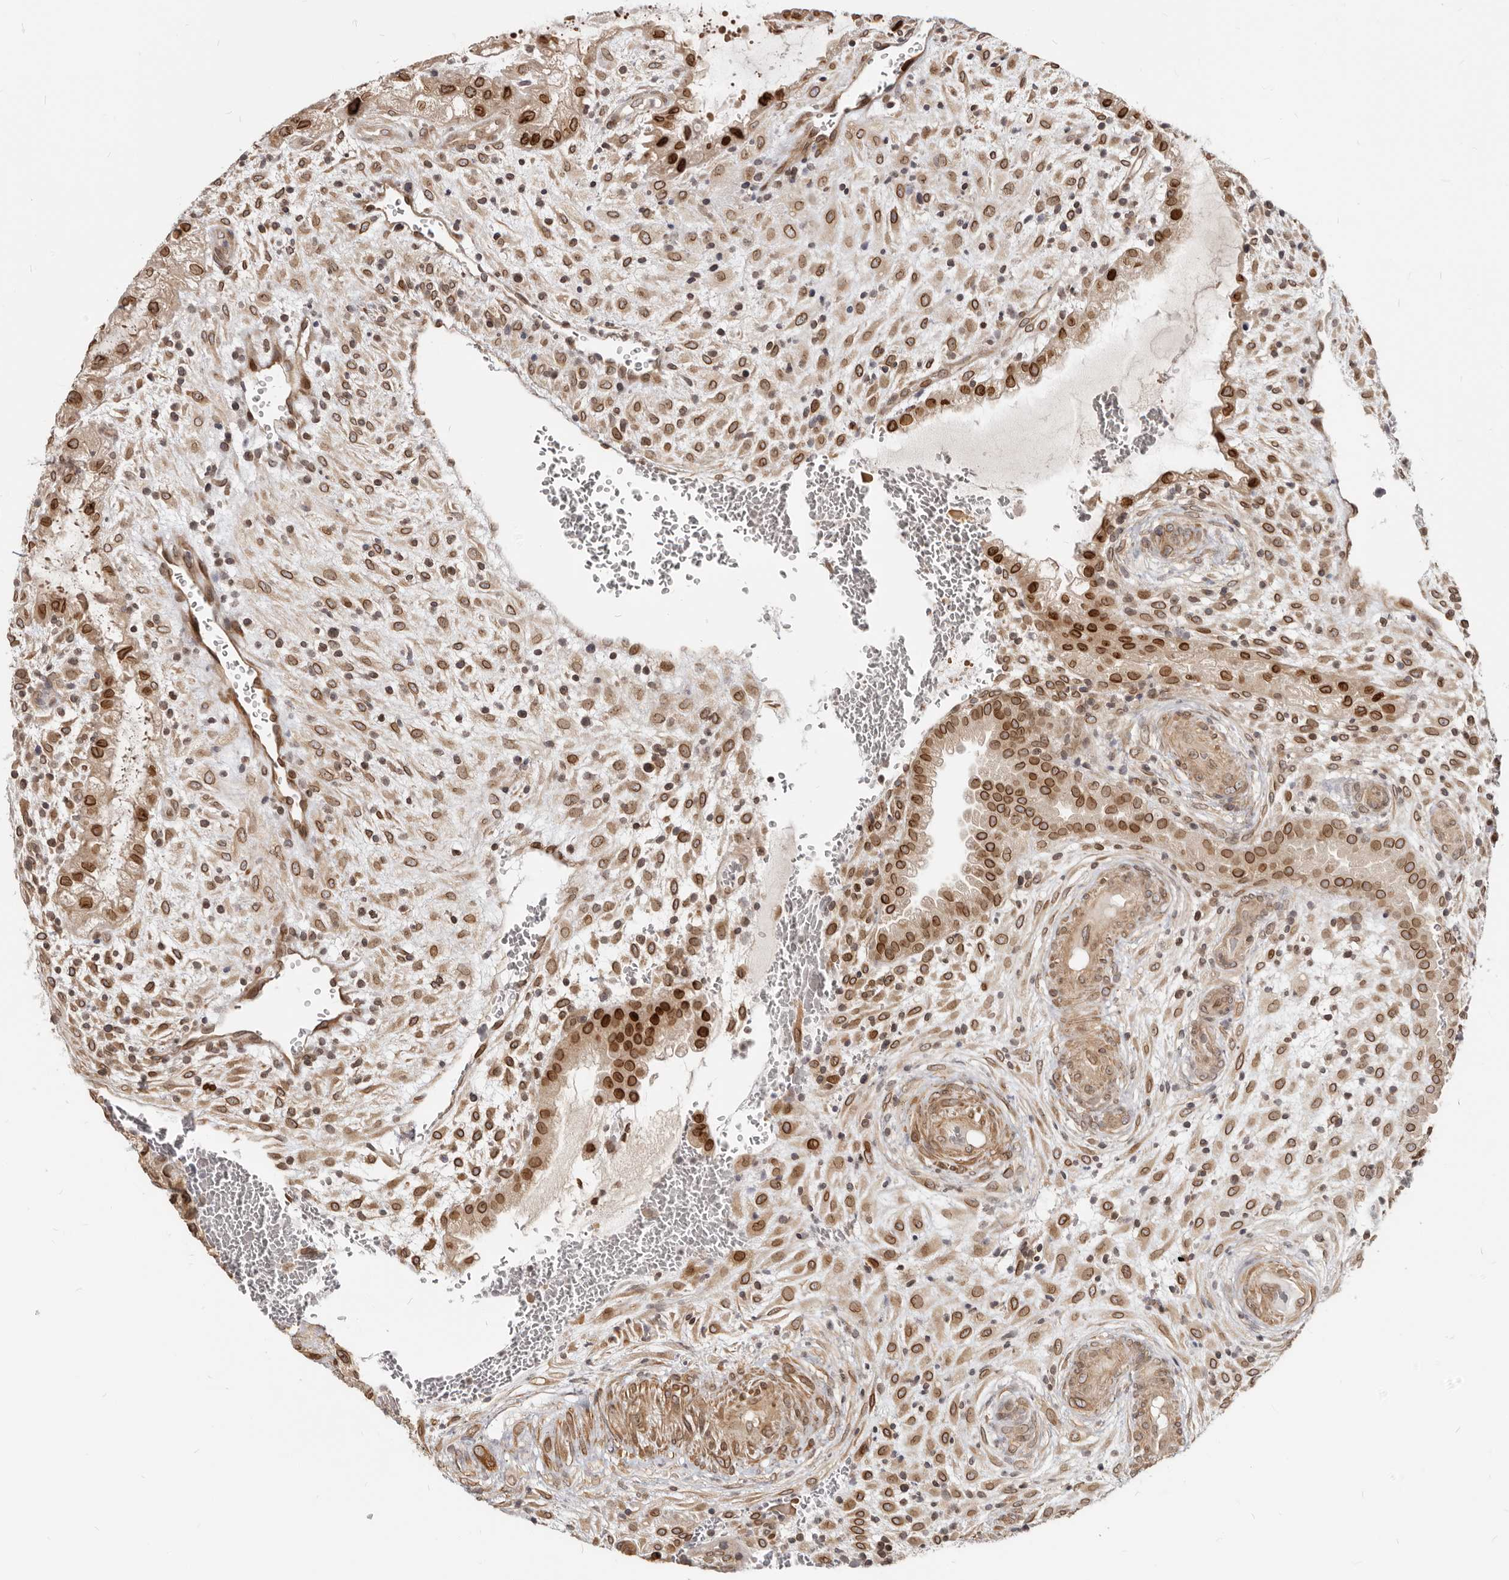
{"staining": {"intensity": "moderate", "quantity": ">75%", "location": "cytoplasmic/membranous,nuclear"}, "tissue": "placenta", "cell_type": "Decidual cells", "image_type": "normal", "snomed": [{"axis": "morphology", "description": "Normal tissue, NOS"}, {"axis": "topography", "description": "Placenta"}], "caption": "Brown immunohistochemical staining in normal human placenta displays moderate cytoplasmic/membranous,nuclear positivity in approximately >75% of decidual cells. (DAB (3,3'-diaminobenzidine) IHC, brown staining for protein, blue staining for nuclei).", "gene": "NUP153", "patient": {"sex": "female", "age": 35}}